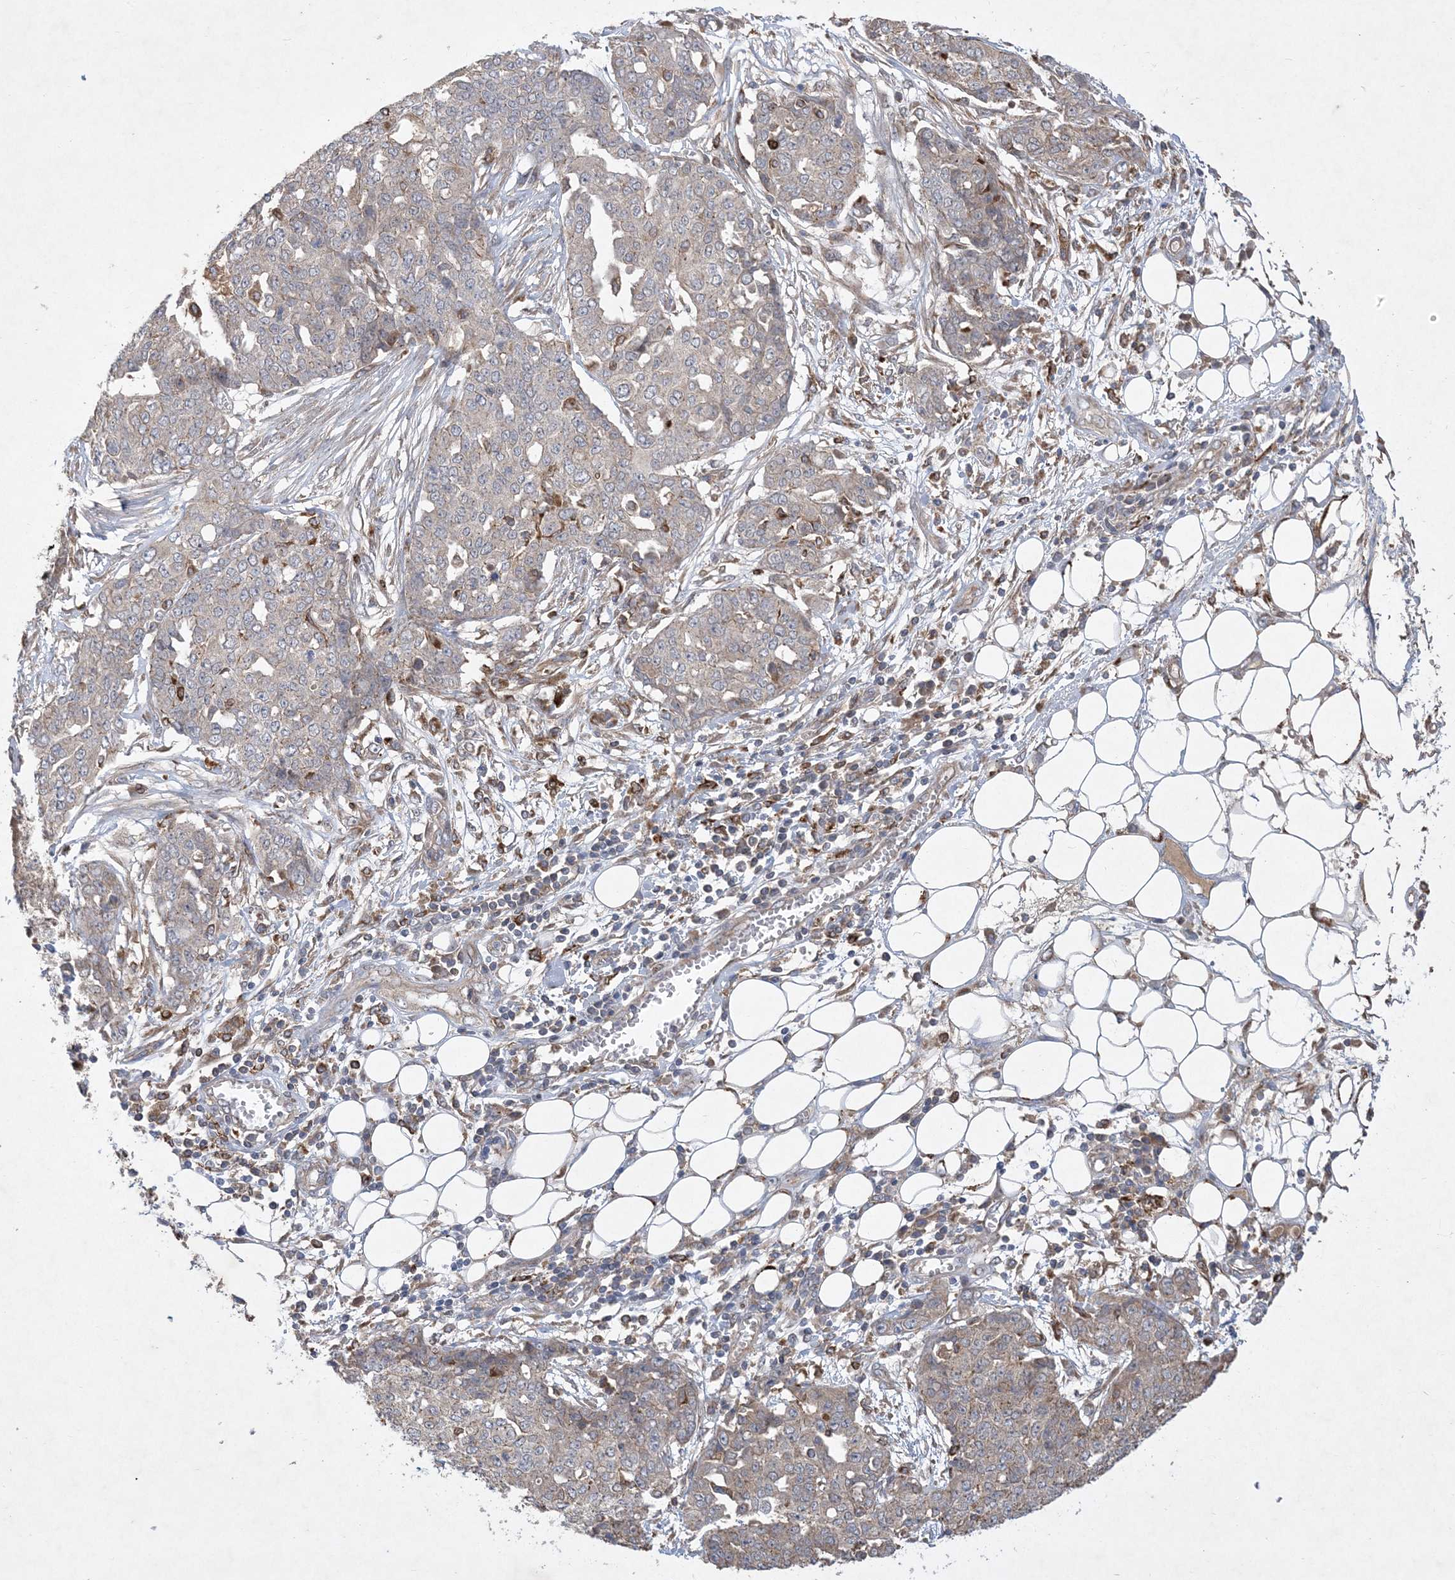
{"staining": {"intensity": "weak", "quantity": "<25%", "location": "cytoplasmic/membranous"}, "tissue": "ovarian cancer", "cell_type": "Tumor cells", "image_type": "cancer", "snomed": [{"axis": "morphology", "description": "Cystadenocarcinoma, serous, NOS"}, {"axis": "topography", "description": "Soft tissue"}, {"axis": "topography", "description": "Ovary"}], "caption": "This micrograph is of ovarian cancer stained with IHC to label a protein in brown with the nuclei are counter-stained blue. There is no positivity in tumor cells.", "gene": "MASP2", "patient": {"sex": "female", "age": 57}}